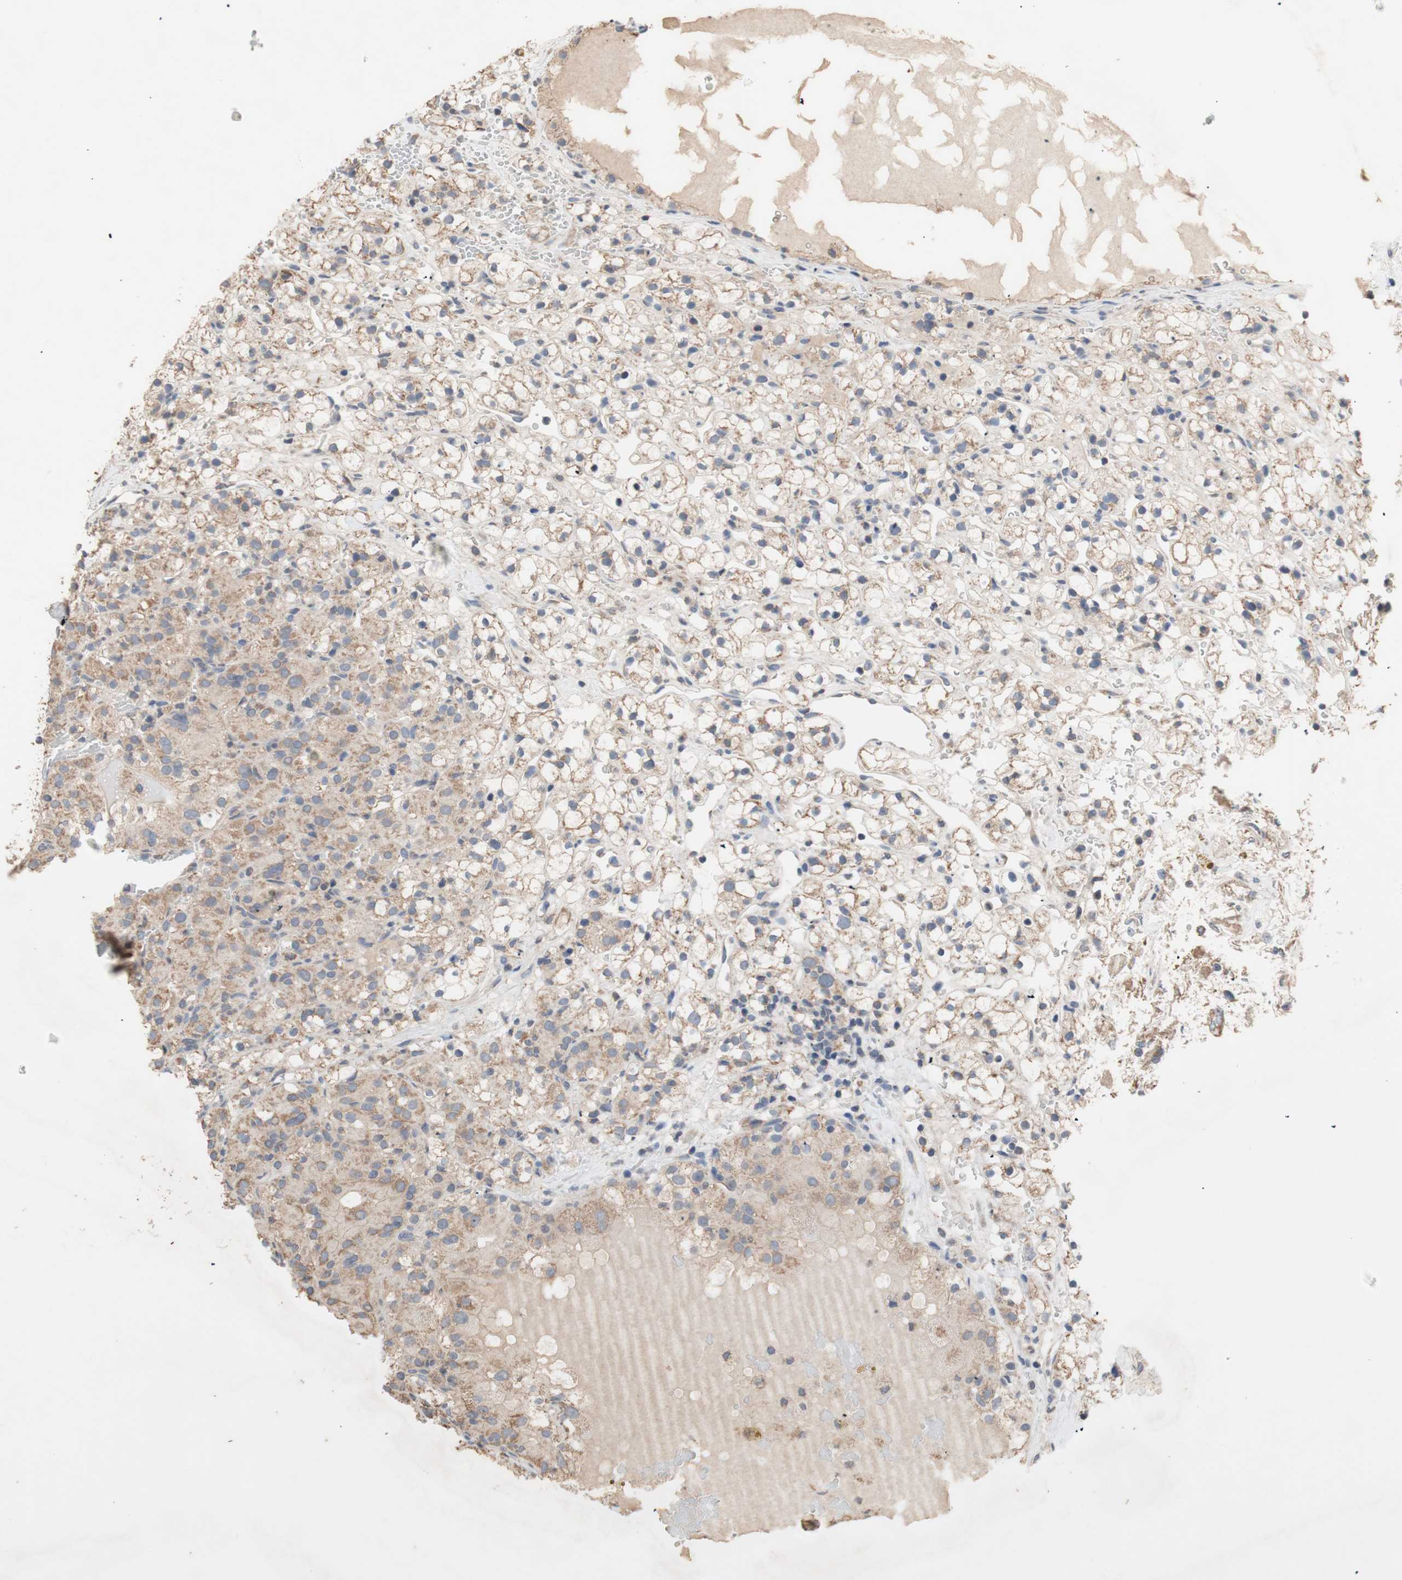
{"staining": {"intensity": "moderate", "quantity": ">75%", "location": "cytoplasmic/membranous"}, "tissue": "renal cancer", "cell_type": "Tumor cells", "image_type": "cancer", "snomed": [{"axis": "morphology", "description": "Adenocarcinoma, NOS"}, {"axis": "topography", "description": "Kidney"}], "caption": "Moderate cytoplasmic/membranous staining for a protein is seen in about >75% of tumor cells of renal cancer (adenocarcinoma) using IHC.", "gene": "PTGIS", "patient": {"sex": "male", "age": 61}}